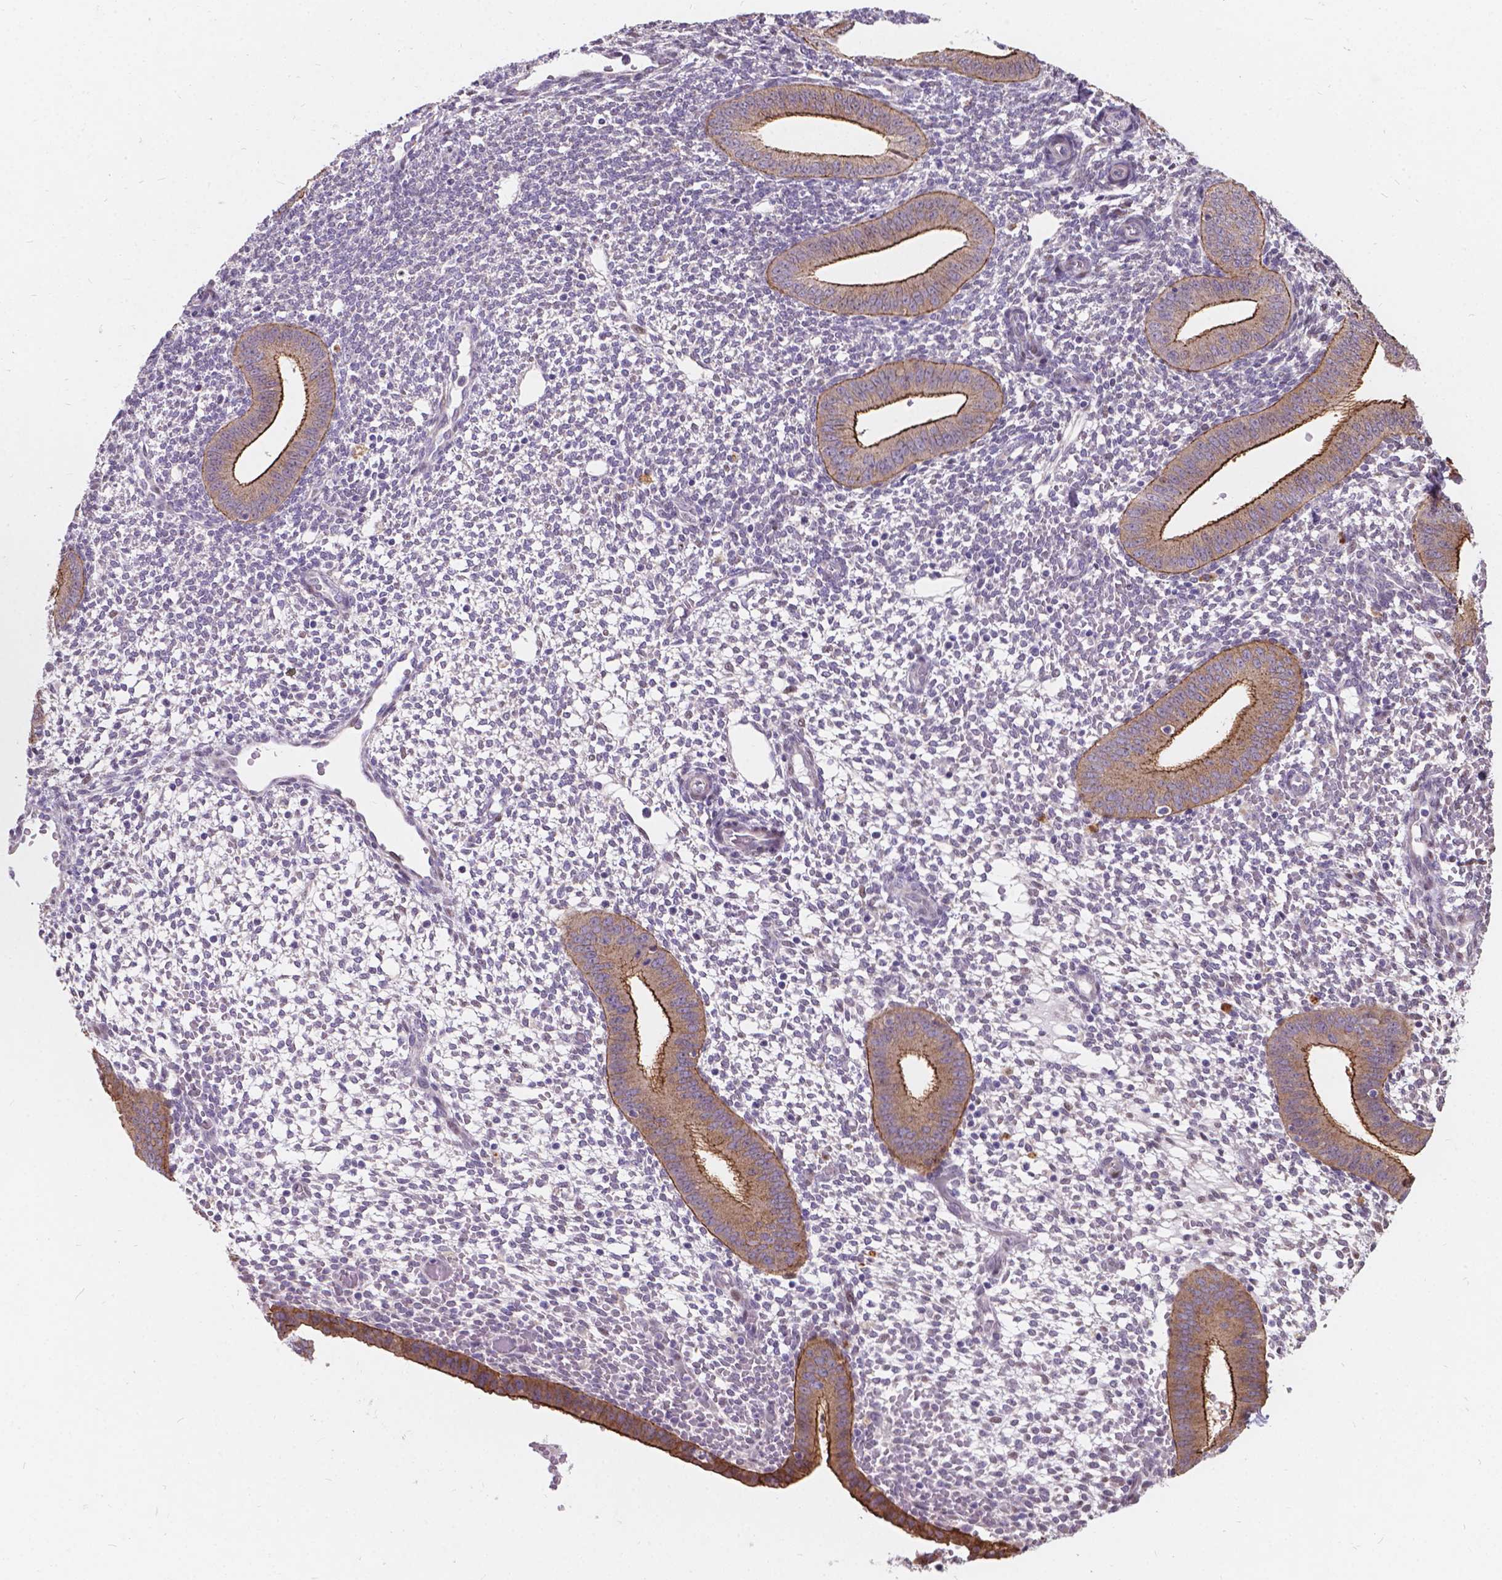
{"staining": {"intensity": "negative", "quantity": "none", "location": "none"}, "tissue": "endometrium", "cell_type": "Cells in endometrial stroma", "image_type": "normal", "snomed": [{"axis": "morphology", "description": "Normal tissue, NOS"}, {"axis": "topography", "description": "Endometrium"}], "caption": "Human endometrium stained for a protein using immunohistochemistry (IHC) displays no staining in cells in endometrial stroma.", "gene": "MYH14", "patient": {"sex": "female", "age": 40}}